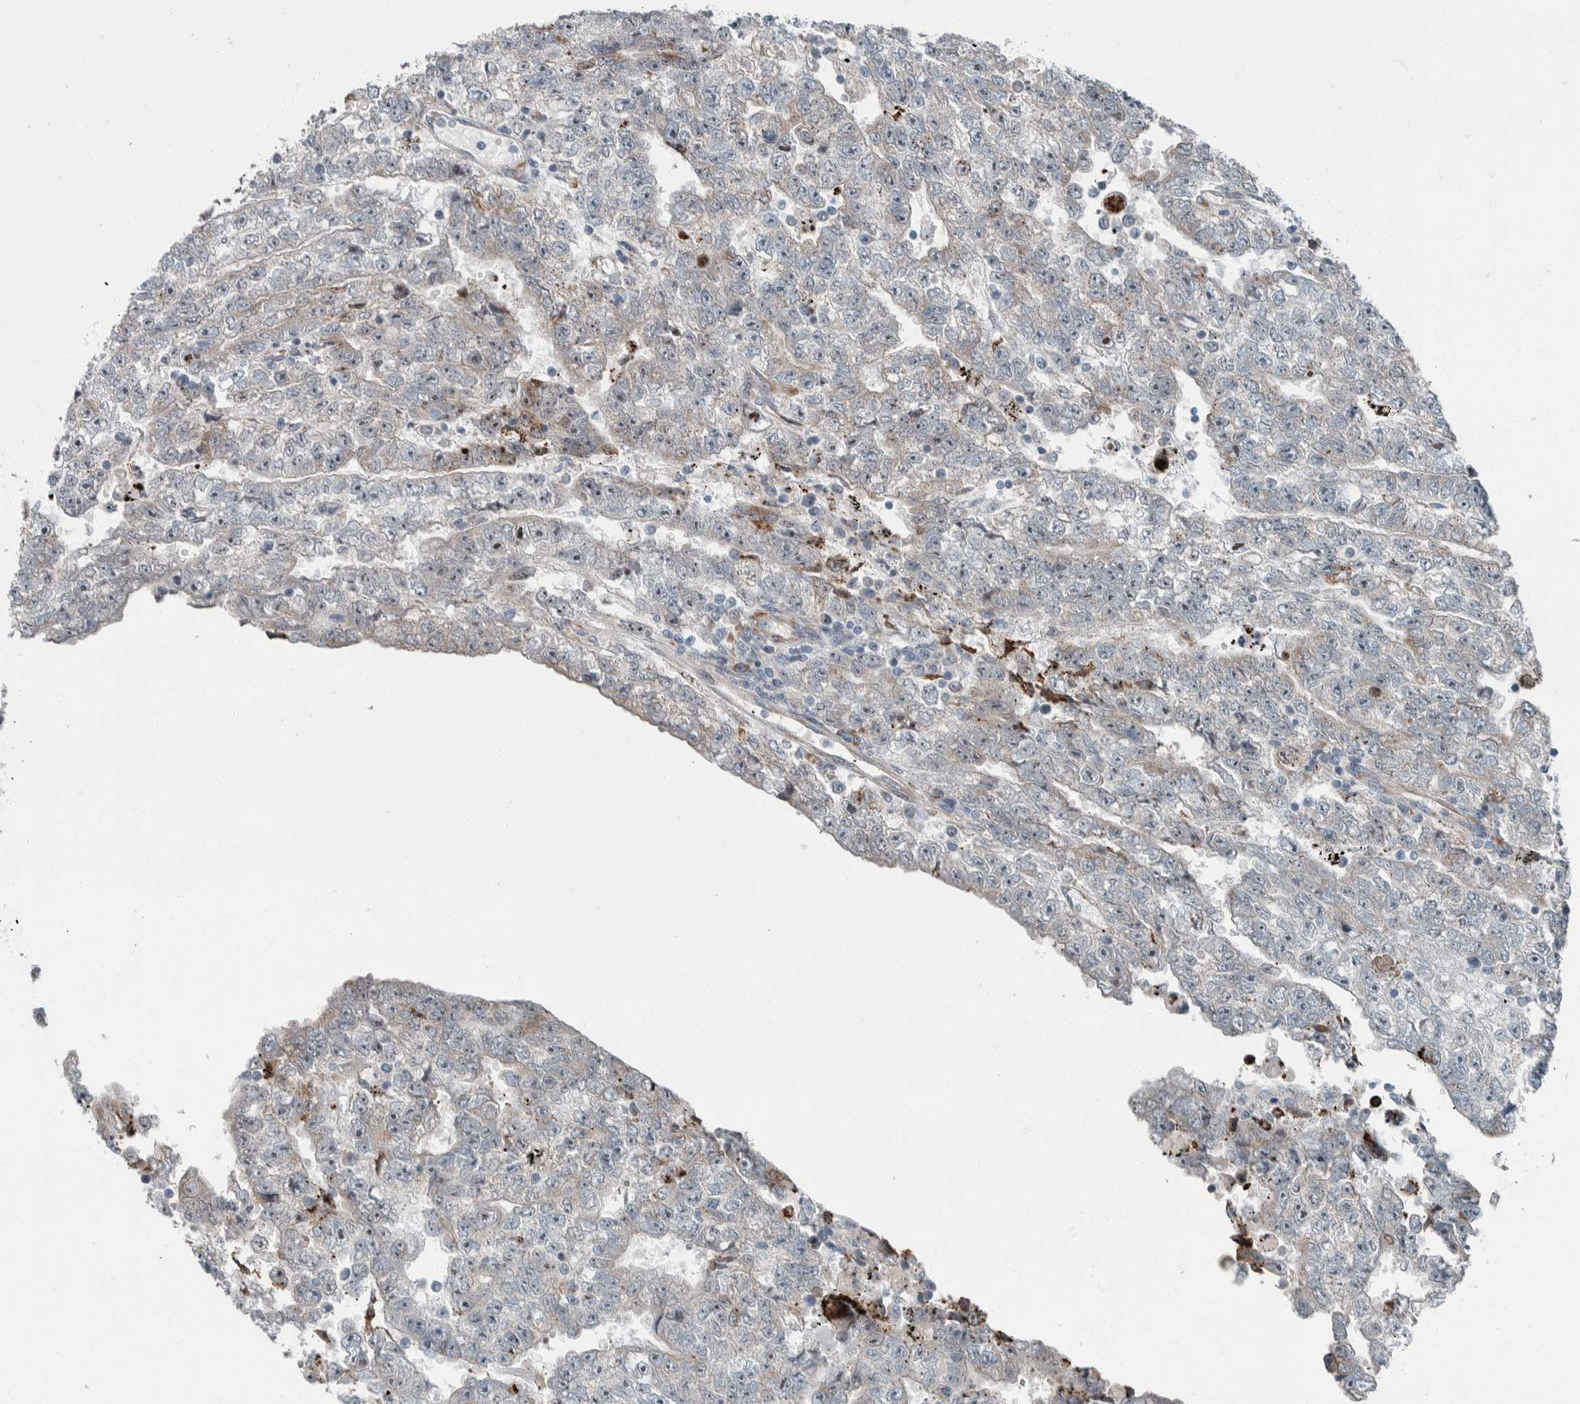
{"staining": {"intensity": "negative", "quantity": "none", "location": "none"}, "tissue": "testis cancer", "cell_type": "Tumor cells", "image_type": "cancer", "snomed": [{"axis": "morphology", "description": "Carcinoma, Embryonal, NOS"}, {"axis": "topography", "description": "Testis"}], "caption": "This image is of testis embryonal carcinoma stained with immunohistochemistry to label a protein in brown with the nuclei are counter-stained blue. There is no staining in tumor cells. (DAB IHC with hematoxylin counter stain).", "gene": "USP25", "patient": {"sex": "male", "age": 25}}